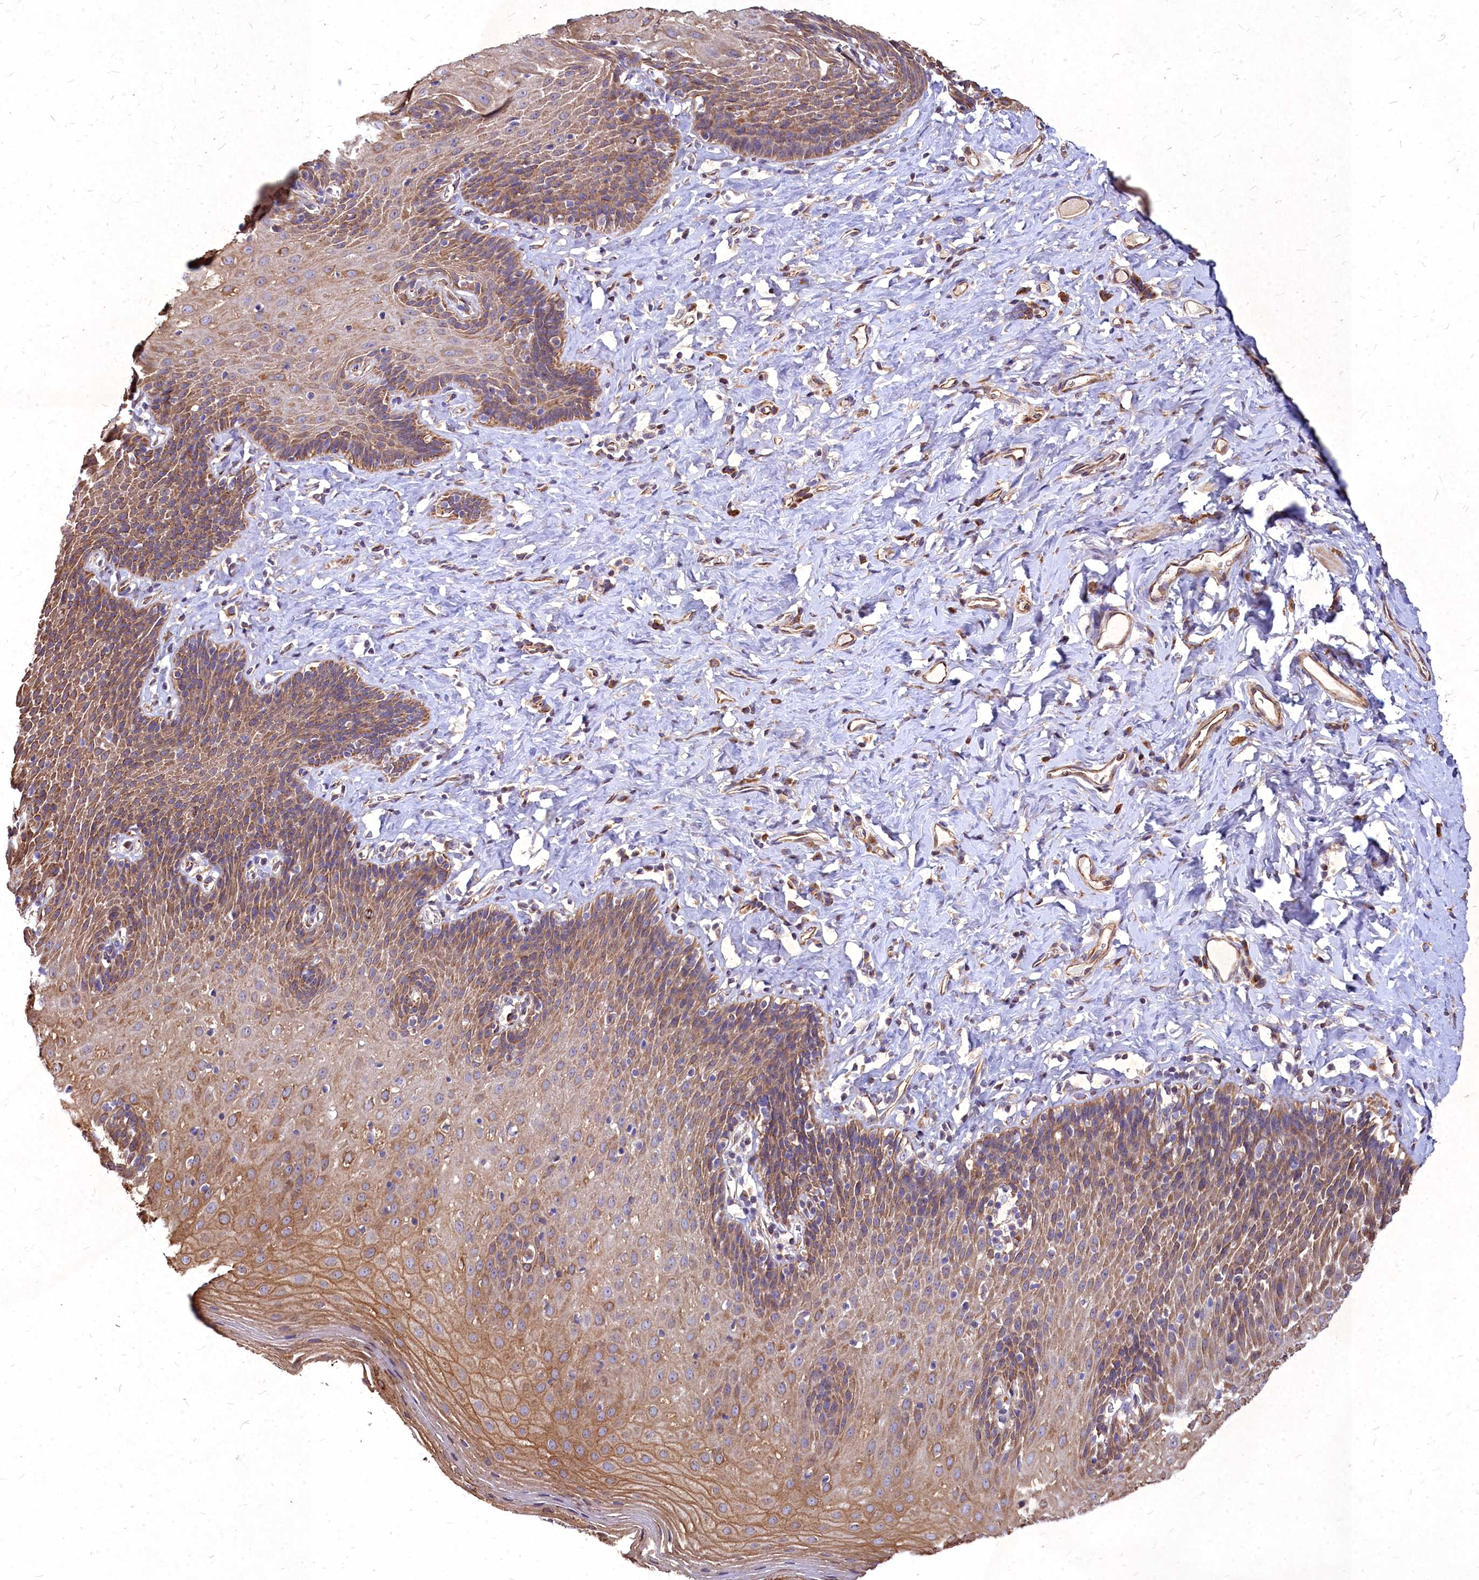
{"staining": {"intensity": "moderate", "quantity": "25%-75%", "location": "cytoplasmic/membranous"}, "tissue": "esophagus", "cell_type": "Squamous epithelial cells", "image_type": "normal", "snomed": [{"axis": "morphology", "description": "Normal tissue, NOS"}, {"axis": "topography", "description": "Esophagus"}], "caption": "Esophagus stained with IHC shows moderate cytoplasmic/membranous expression in about 25%-75% of squamous epithelial cells. The staining was performed using DAB to visualize the protein expression in brown, while the nuclei were stained in blue with hematoxylin (Magnification: 20x).", "gene": "SKA1", "patient": {"sex": "female", "age": 61}}